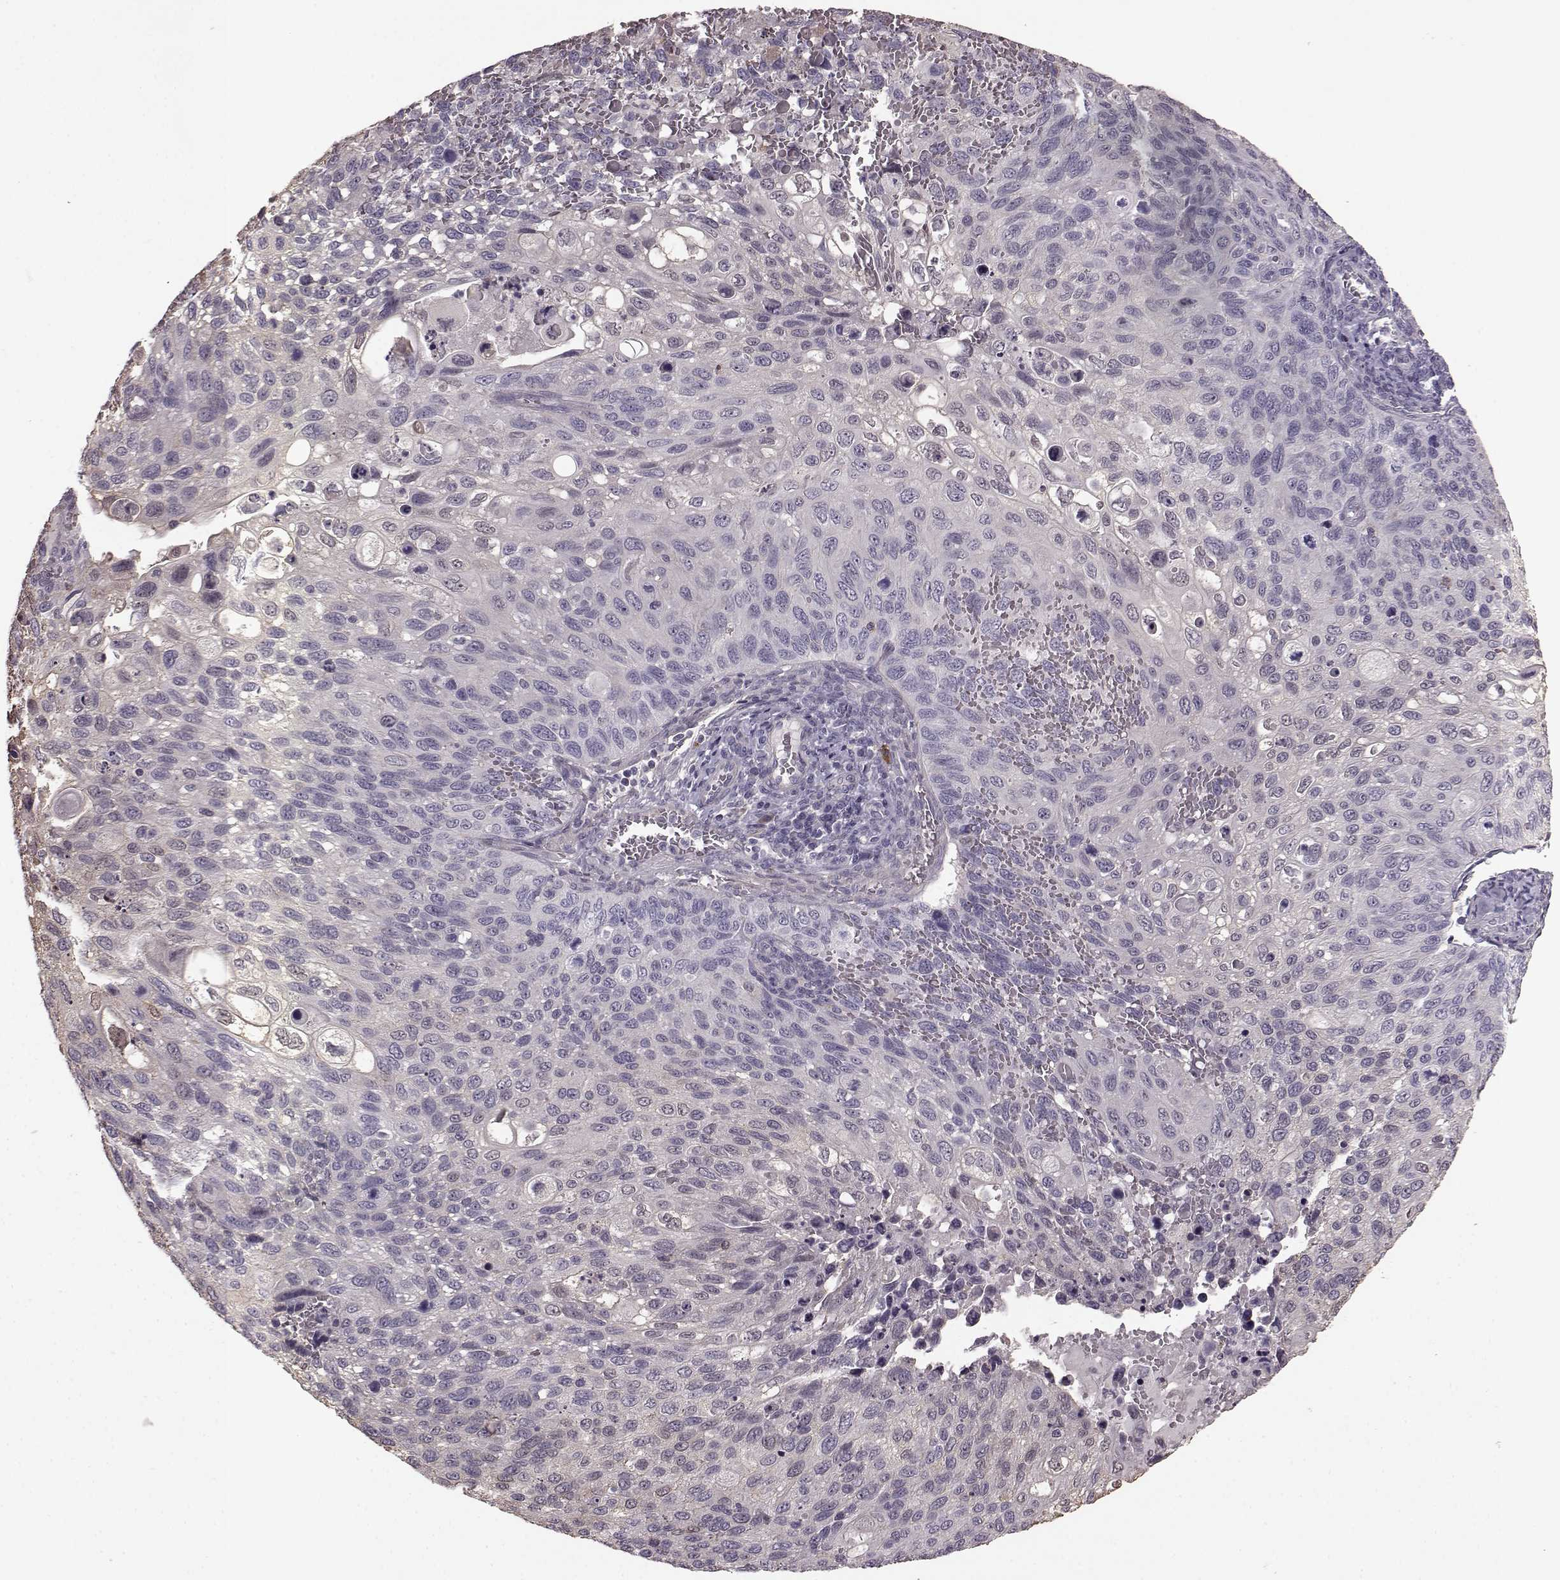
{"staining": {"intensity": "negative", "quantity": "none", "location": "none"}, "tissue": "cervical cancer", "cell_type": "Tumor cells", "image_type": "cancer", "snomed": [{"axis": "morphology", "description": "Squamous cell carcinoma, NOS"}, {"axis": "topography", "description": "Cervix"}], "caption": "Tumor cells show no significant expression in cervical cancer (squamous cell carcinoma).", "gene": "PDCD1", "patient": {"sex": "female", "age": 70}}